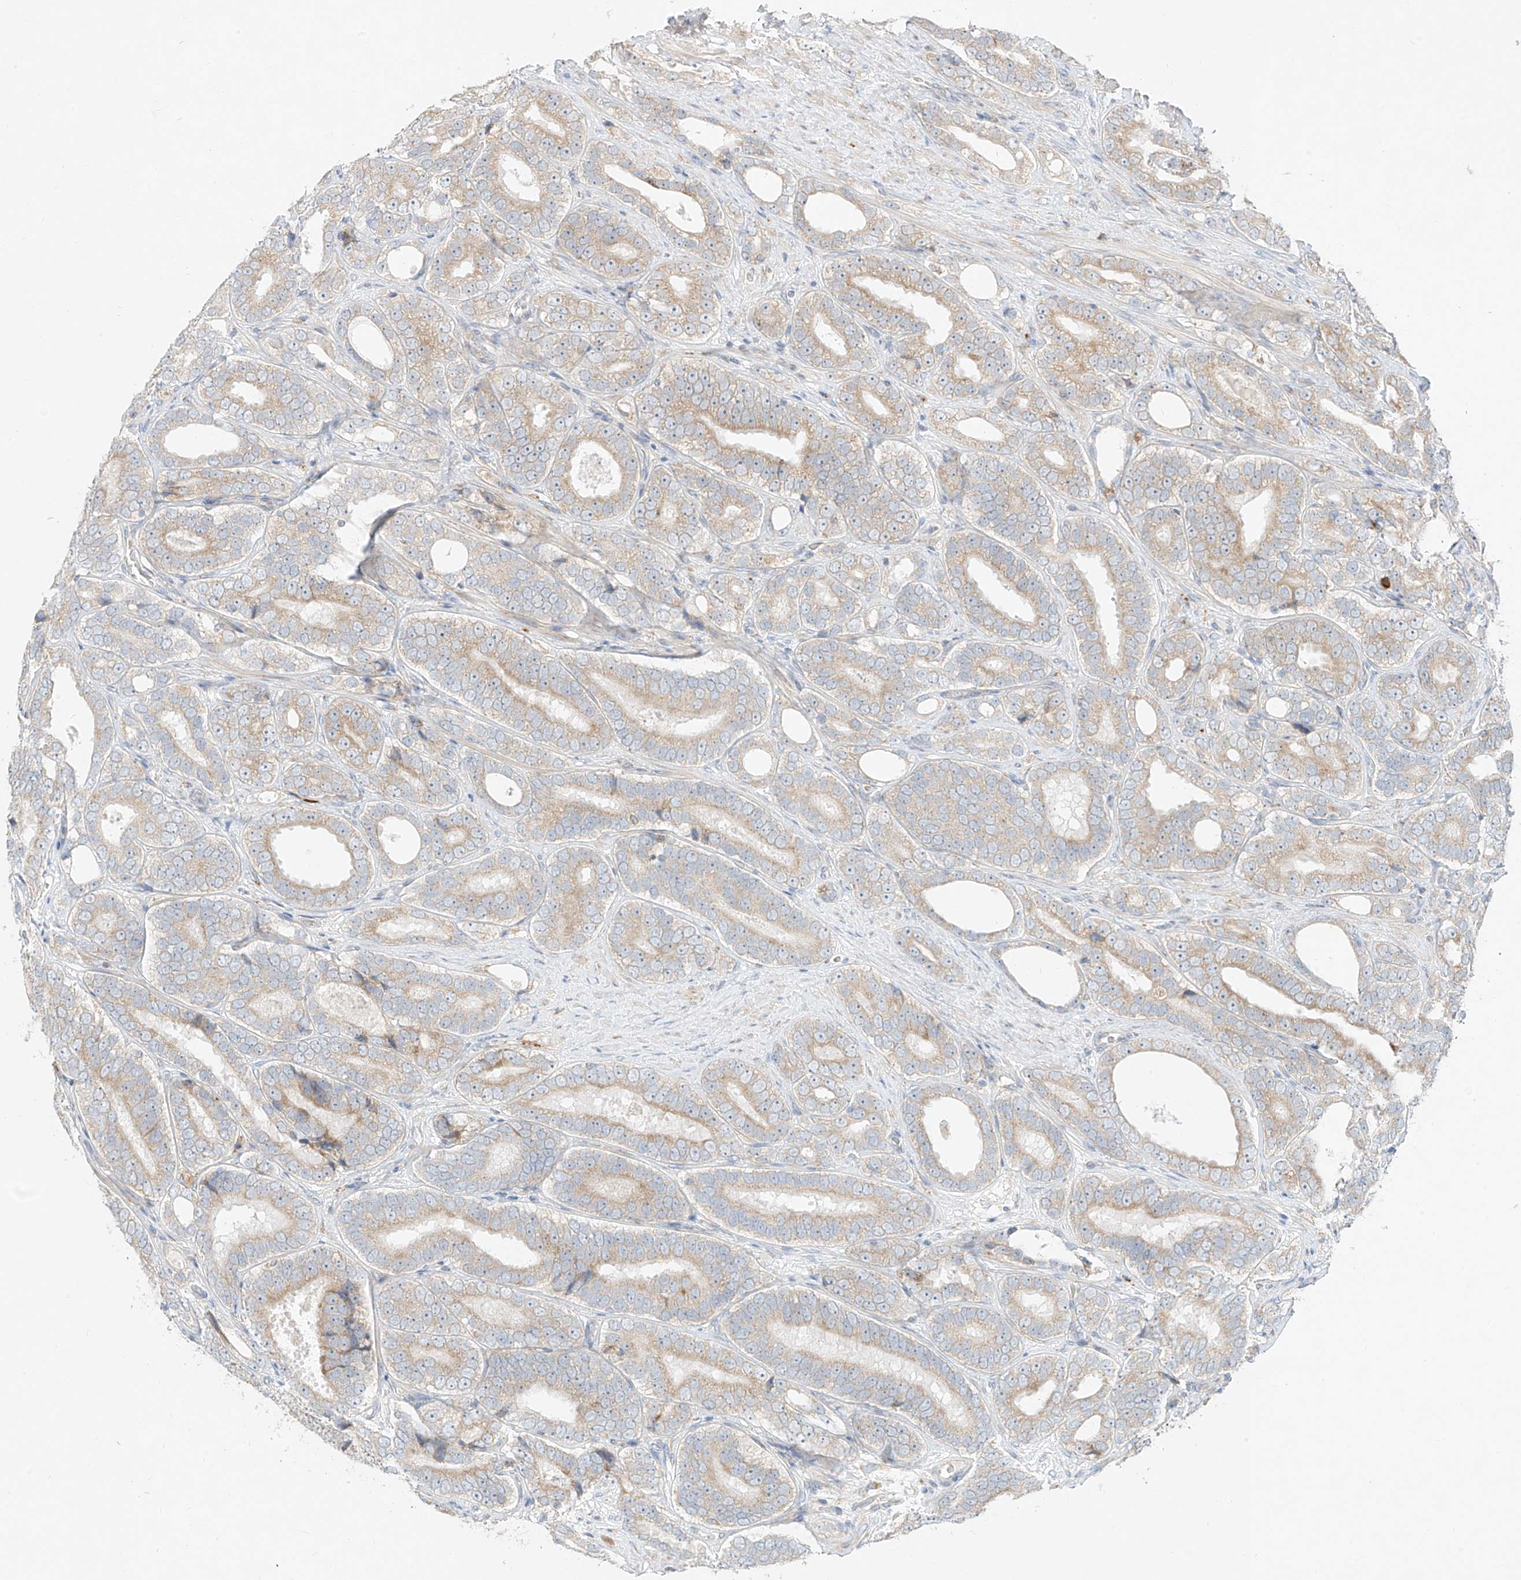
{"staining": {"intensity": "weak", "quantity": ">75%", "location": "cytoplasmic/membranous"}, "tissue": "prostate cancer", "cell_type": "Tumor cells", "image_type": "cancer", "snomed": [{"axis": "morphology", "description": "Adenocarcinoma, High grade"}, {"axis": "topography", "description": "Prostate"}], "caption": "IHC image of neoplastic tissue: human prostate cancer stained using immunohistochemistry (IHC) displays low levels of weak protein expression localized specifically in the cytoplasmic/membranous of tumor cells, appearing as a cytoplasmic/membranous brown color.", "gene": "STT3A", "patient": {"sex": "male", "age": 56}}